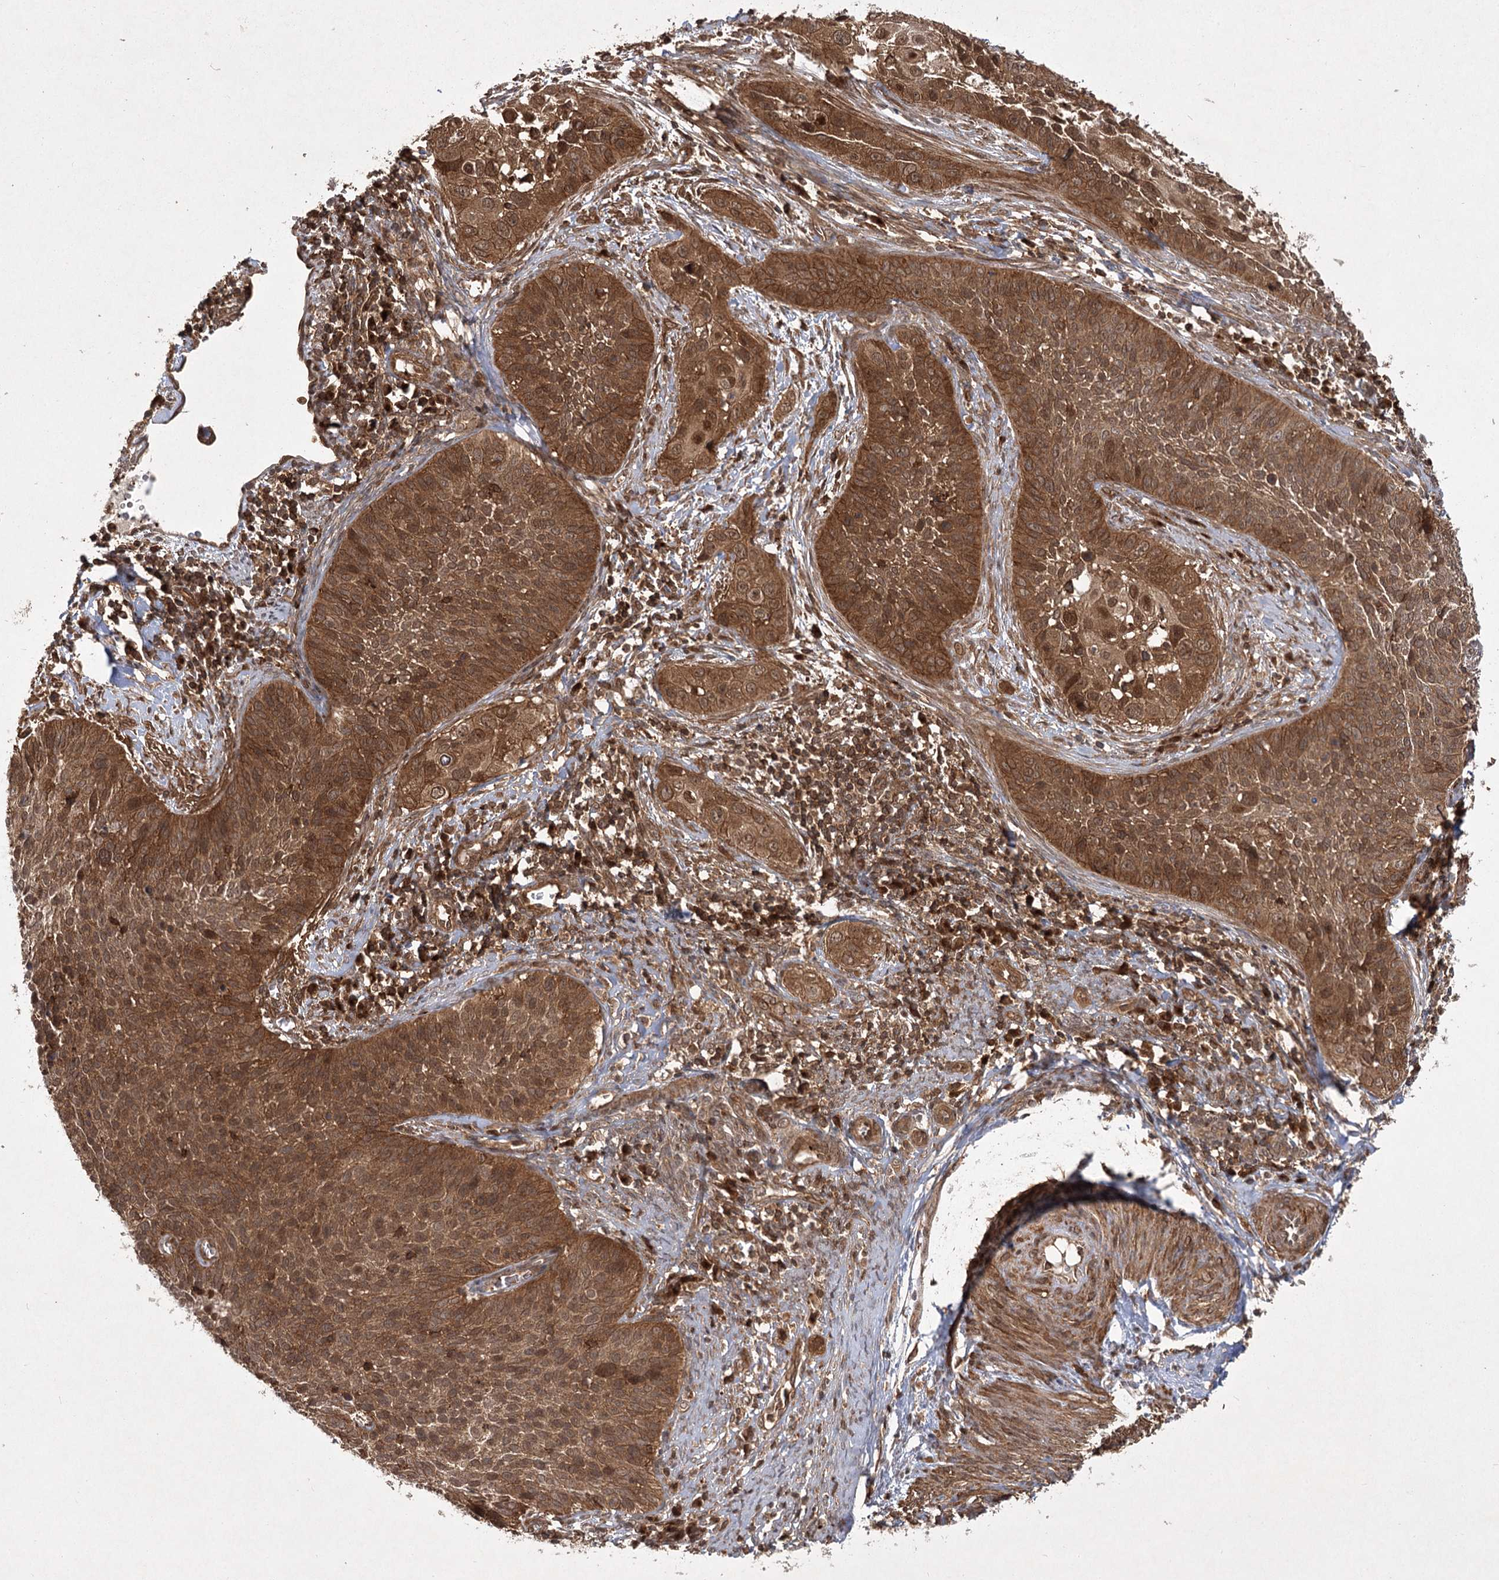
{"staining": {"intensity": "strong", "quantity": ">75%", "location": "cytoplasmic/membranous,nuclear"}, "tissue": "cervical cancer", "cell_type": "Tumor cells", "image_type": "cancer", "snomed": [{"axis": "morphology", "description": "Squamous cell carcinoma, NOS"}, {"axis": "topography", "description": "Cervix"}], "caption": "An immunohistochemistry (IHC) photomicrograph of neoplastic tissue is shown. Protein staining in brown highlights strong cytoplasmic/membranous and nuclear positivity in cervical cancer within tumor cells.", "gene": "MDFIC", "patient": {"sex": "female", "age": 34}}